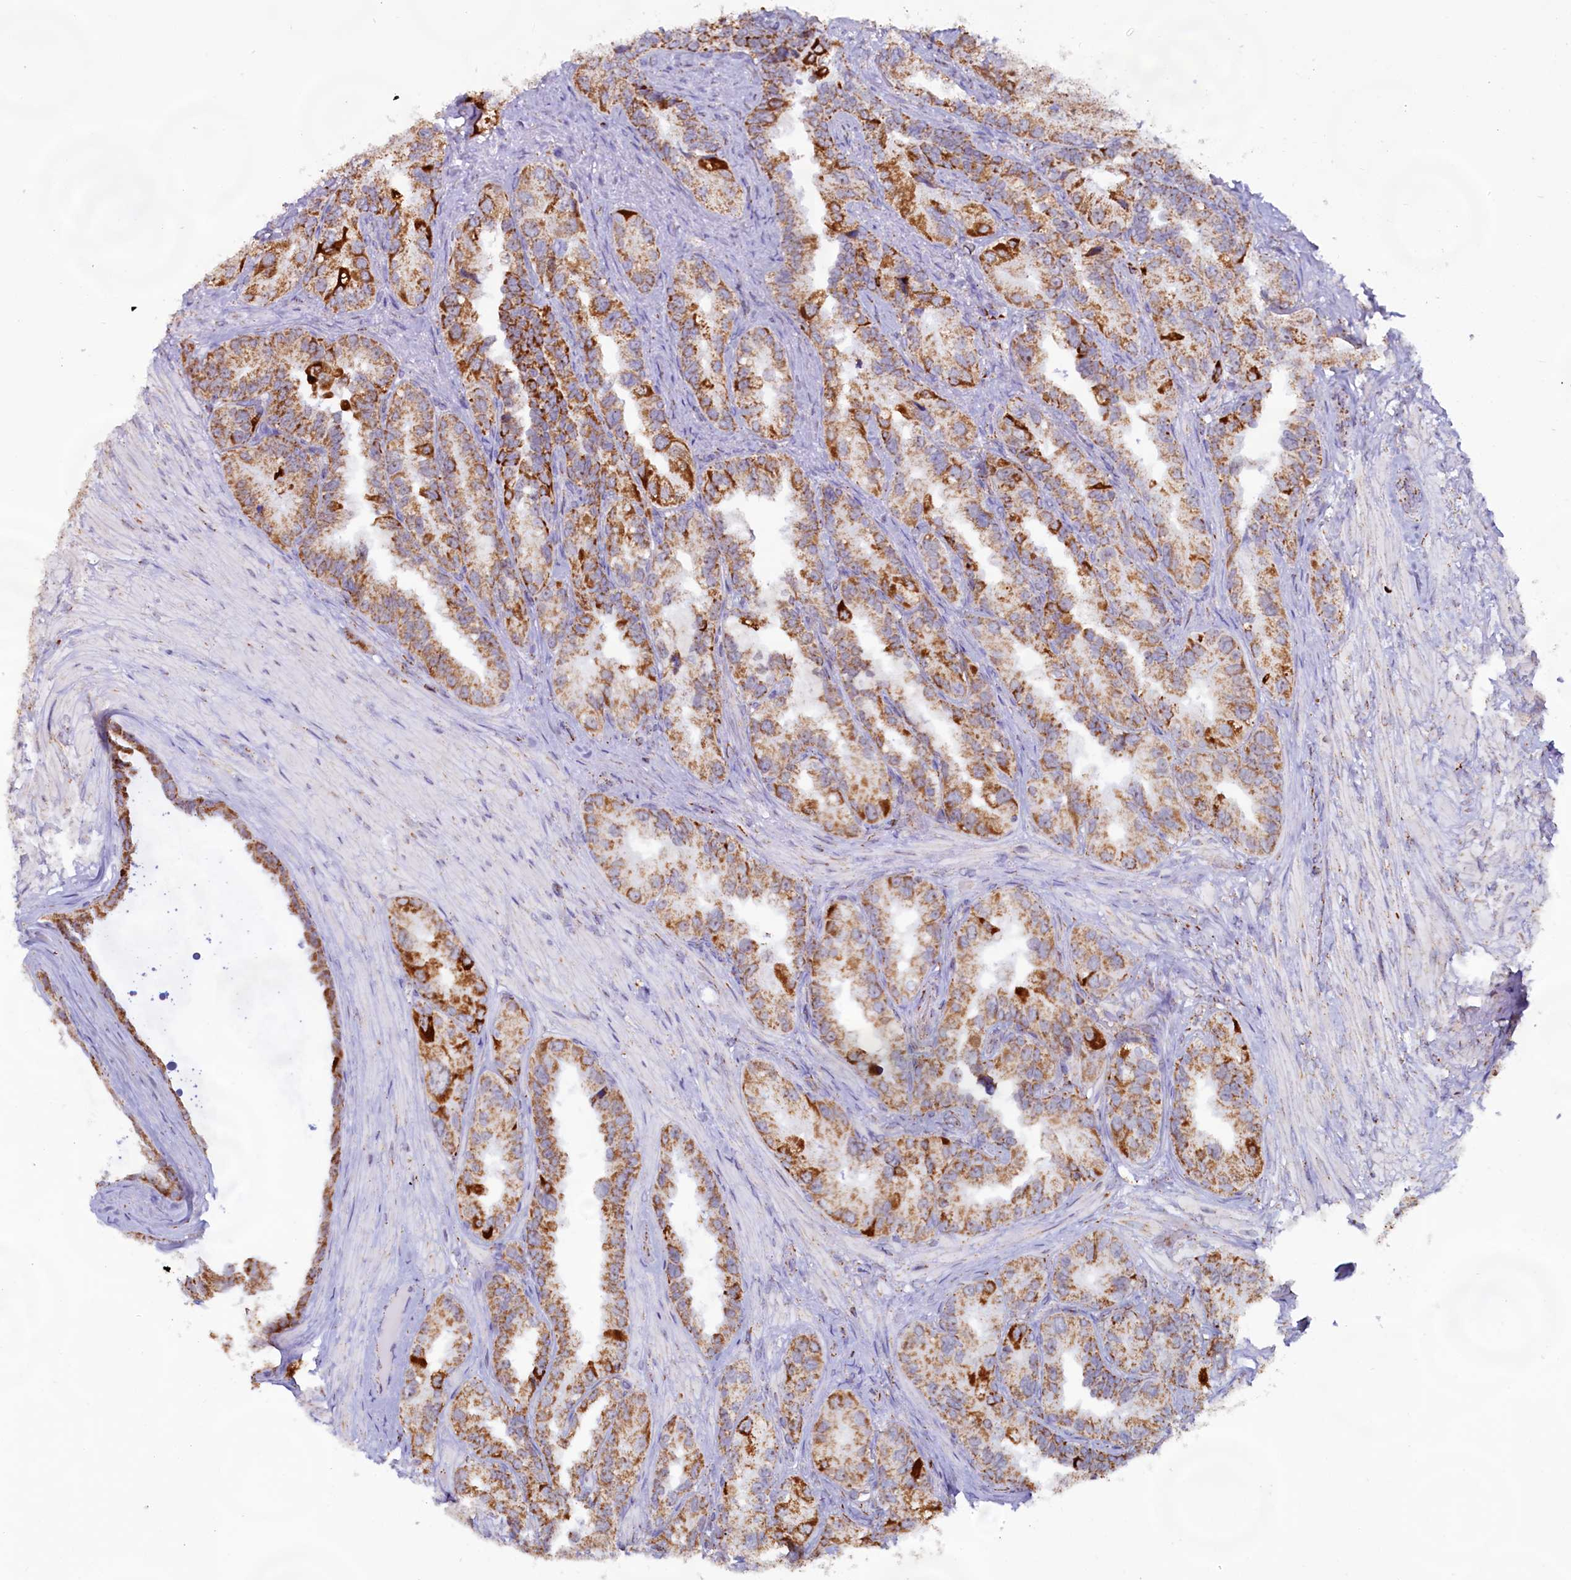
{"staining": {"intensity": "strong", "quantity": ">75%", "location": "cytoplasmic/membranous"}, "tissue": "seminal vesicle", "cell_type": "Glandular cells", "image_type": "normal", "snomed": [{"axis": "morphology", "description": "Normal tissue, NOS"}, {"axis": "topography", "description": "Seminal veicle"}, {"axis": "topography", "description": "Peripheral nerve tissue"}], "caption": "Glandular cells exhibit high levels of strong cytoplasmic/membranous expression in about >75% of cells in unremarkable human seminal vesicle.", "gene": "C1D", "patient": {"sex": "male", "age": 67}}